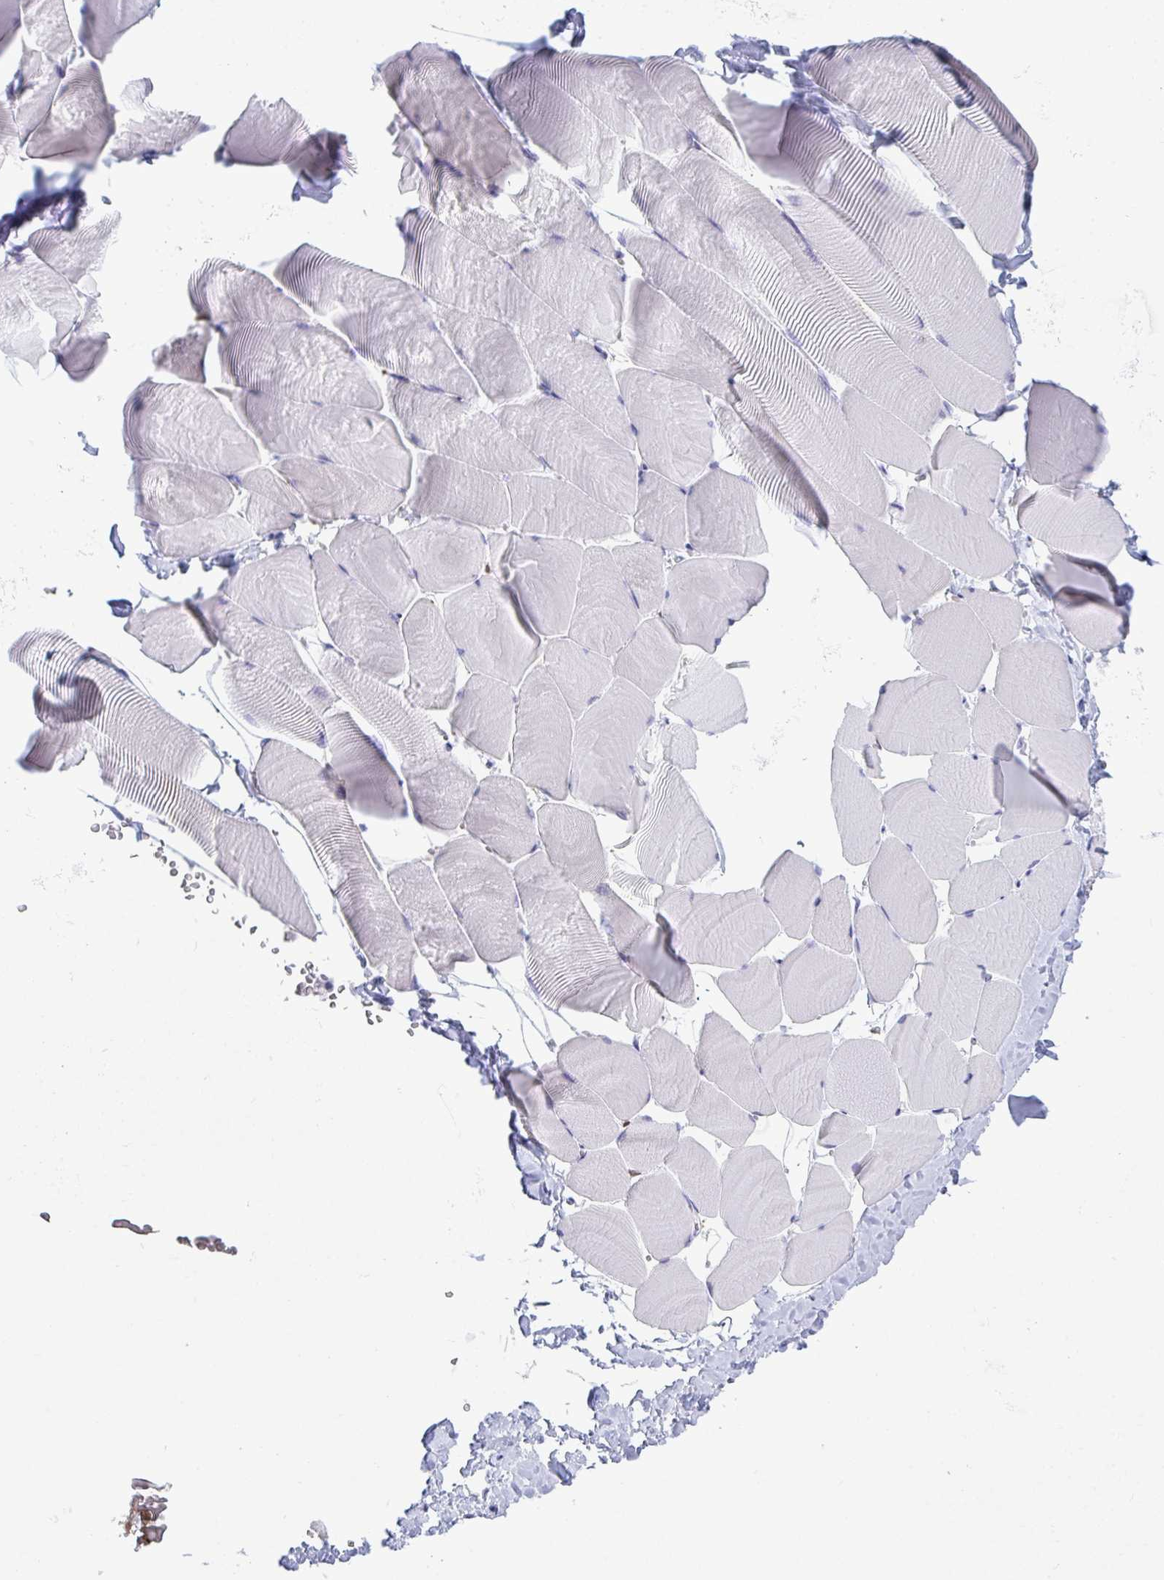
{"staining": {"intensity": "negative", "quantity": "none", "location": "none"}, "tissue": "skeletal muscle", "cell_type": "Myocytes", "image_type": "normal", "snomed": [{"axis": "morphology", "description": "Normal tissue, NOS"}, {"axis": "topography", "description": "Skeletal muscle"}], "caption": "The micrograph shows no significant staining in myocytes of skeletal muscle. Brightfield microscopy of immunohistochemistry (IHC) stained with DAB (brown) and hematoxylin (blue), captured at high magnification.", "gene": "ARHGAP42", "patient": {"sex": "male", "age": 25}}